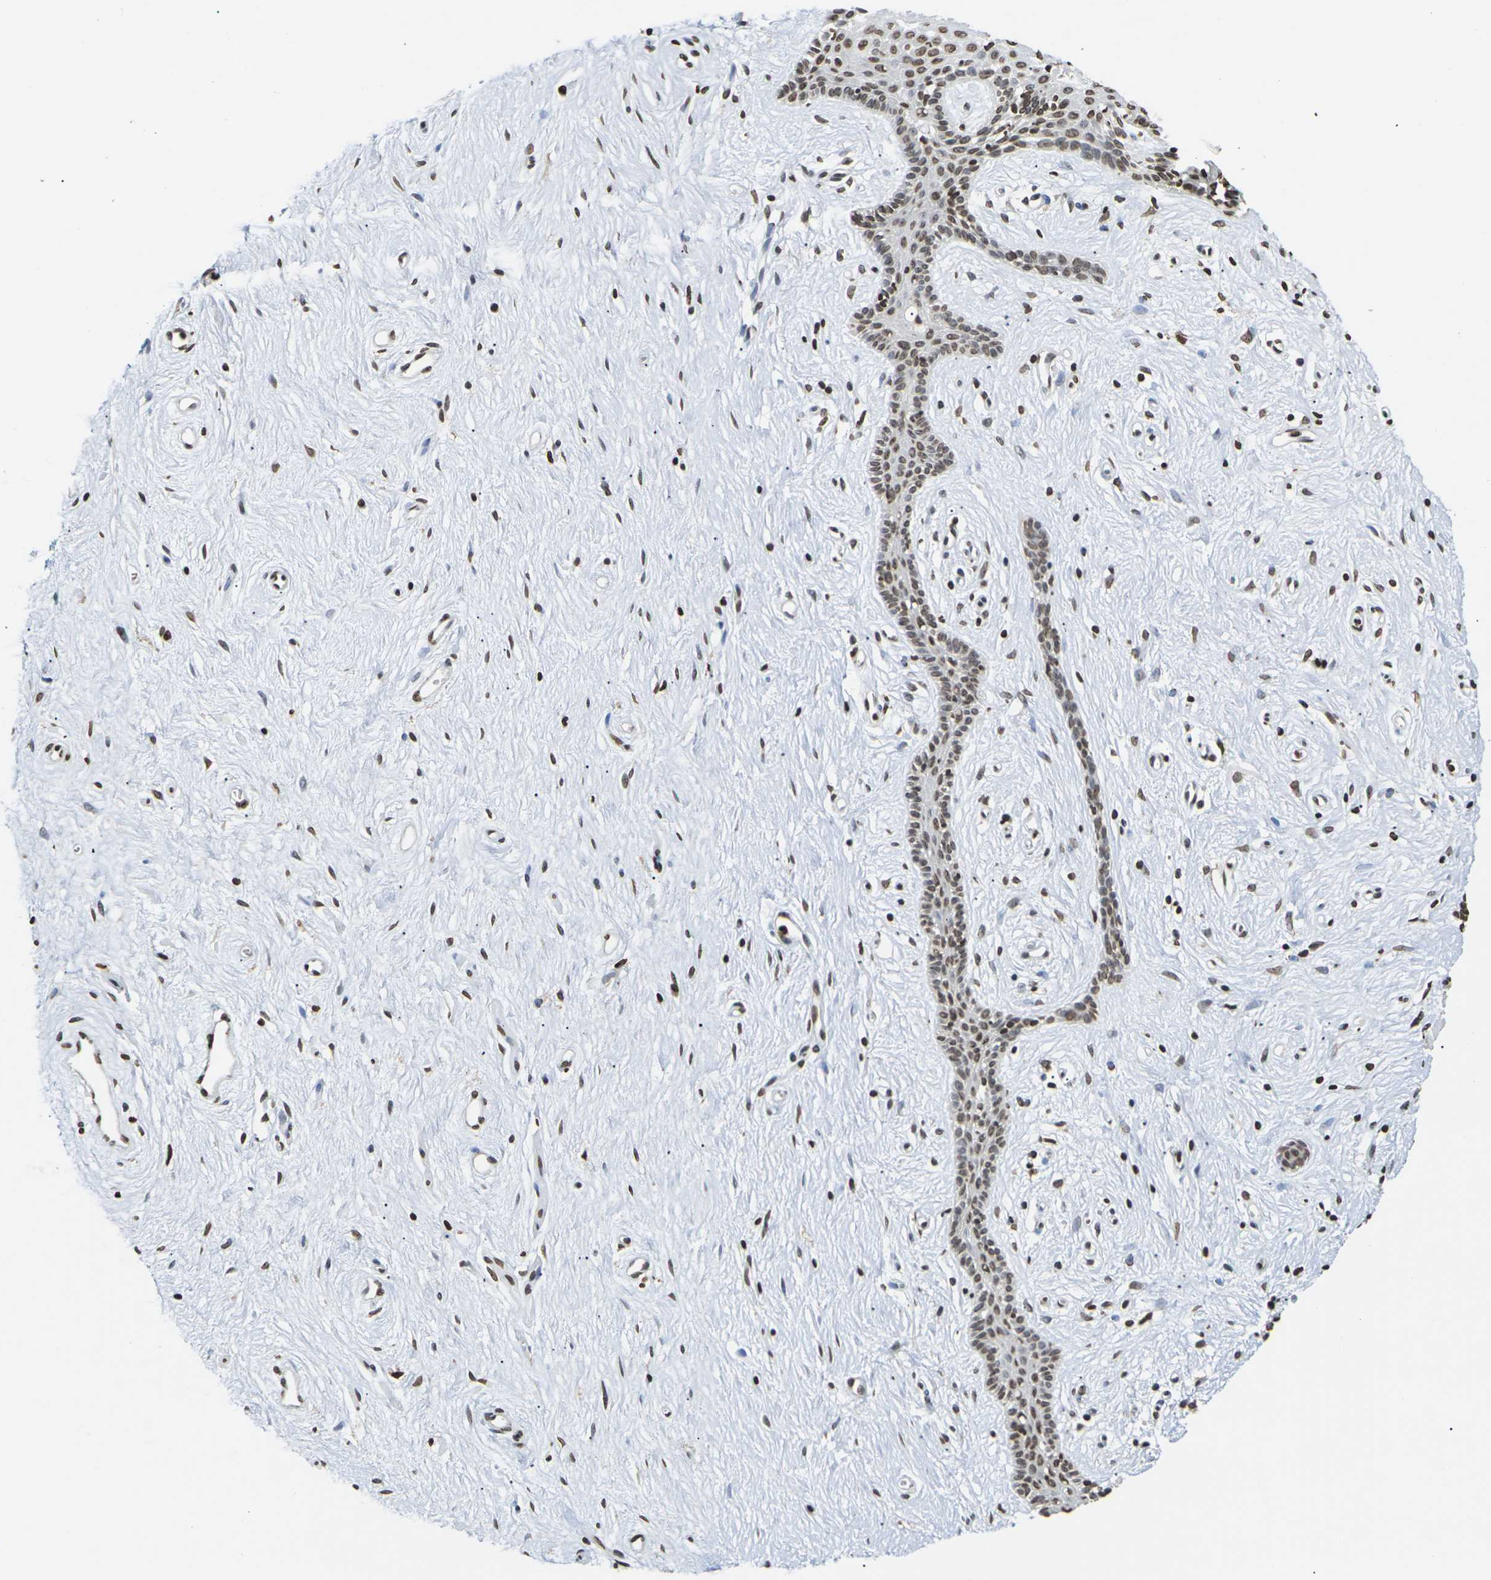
{"staining": {"intensity": "moderate", "quantity": ">75%", "location": "nuclear"}, "tissue": "vagina", "cell_type": "Squamous epithelial cells", "image_type": "normal", "snomed": [{"axis": "morphology", "description": "Normal tissue, NOS"}, {"axis": "topography", "description": "Vagina"}], "caption": "Immunohistochemical staining of benign human vagina displays >75% levels of moderate nuclear protein expression in about >75% of squamous epithelial cells. (Stains: DAB in brown, nuclei in blue, Microscopy: brightfield microscopy at high magnification).", "gene": "ETV5", "patient": {"sex": "female", "age": 44}}